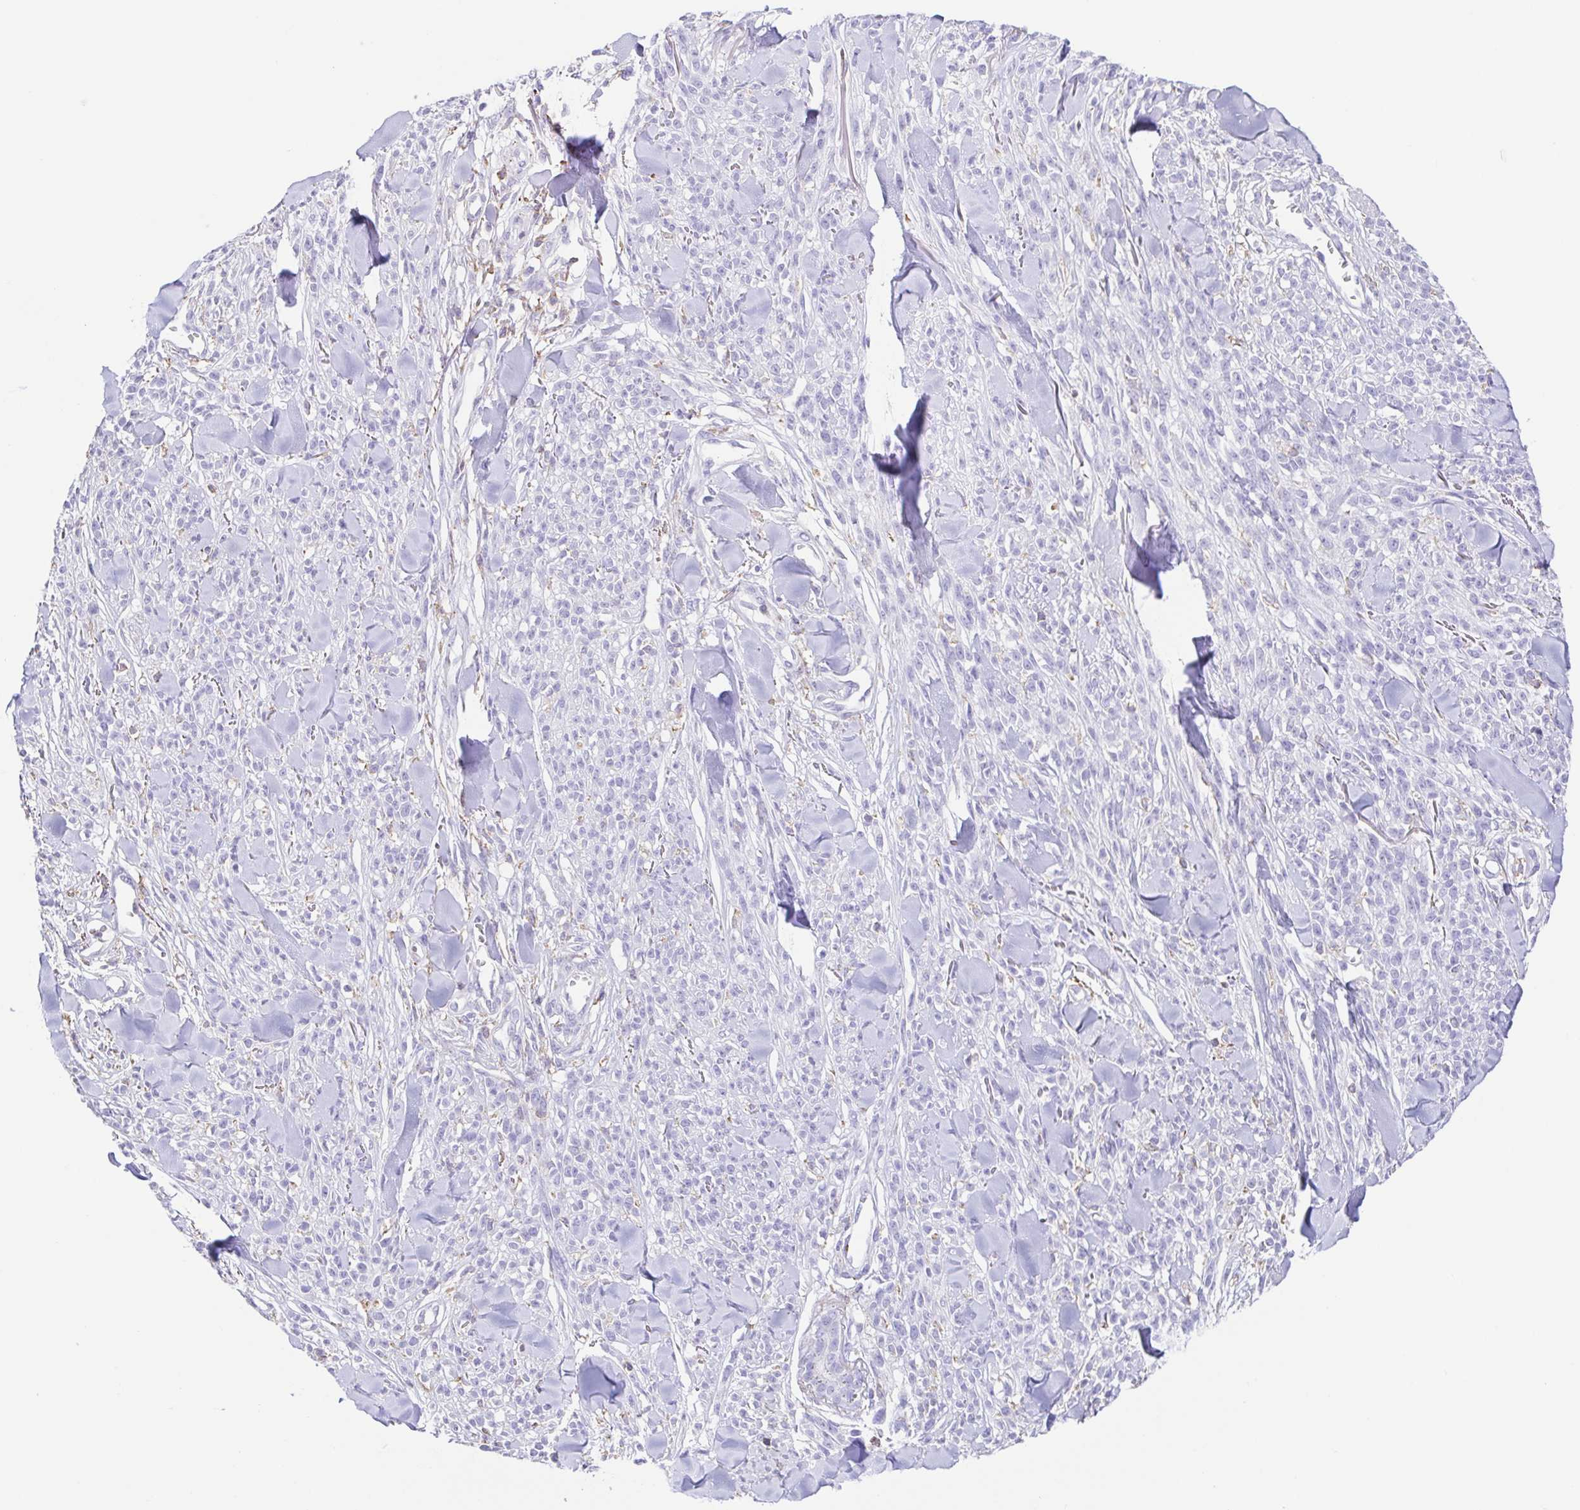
{"staining": {"intensity": "negative", "quantity": "none", "location": "none"}, "tissue": "melanoma", "cell_type": "Tumor cells", "image_type": "cancer", "snomed": [{"axis": "morphology", "description": "Malignant melanoma, NOS"}, {"axis": "topography", "description": "Skin"}, {"axis": "topography", "description": "Skin of trunk"}], "caption": "This is a micrograph of IHC staining of melanoma, which shows no expression in tumor cells.", "gene": "ARPP21", "patient": {"sex": "male", "age": 74}}